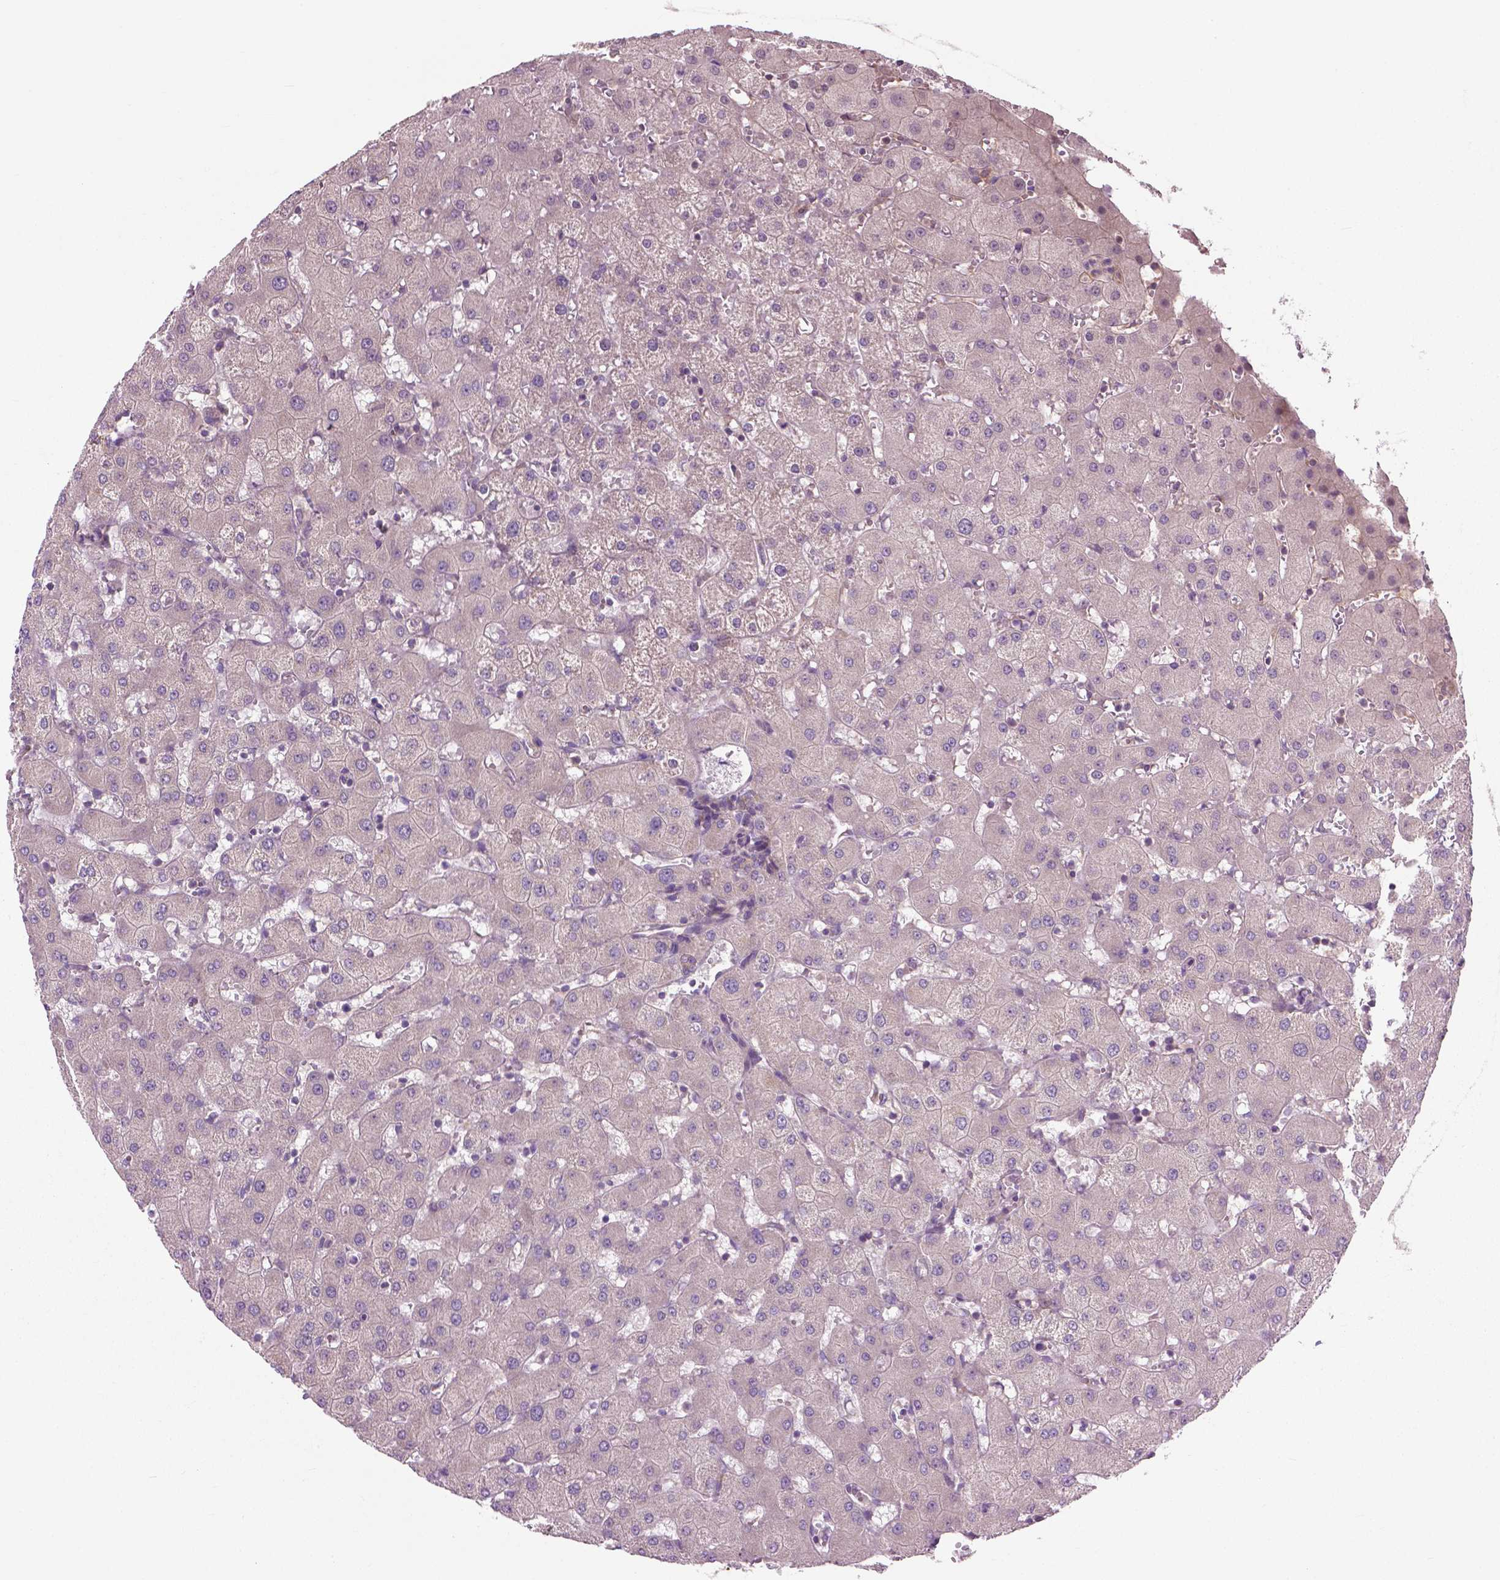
{"staining": {"intensity": "strong", "quantity": ">75%", "location": "cytoplasmic/membranous"}, "tissue": "liver", "cell_type": "Cholangiocytes", "image_type": "normal", "snomed": [{"axis": "morphology", "description": "Normal tissue, NOS"}, {"axis": "topography", "description": "Liver"}], "caption": "Immunohistochemical staining of normal liver exhibits strong cytoplasmic/membranous protein staining in approximately >75% of cholangiocytes.", "gene": "MZT1", "patient": {"sex": "female", "age": 63}}